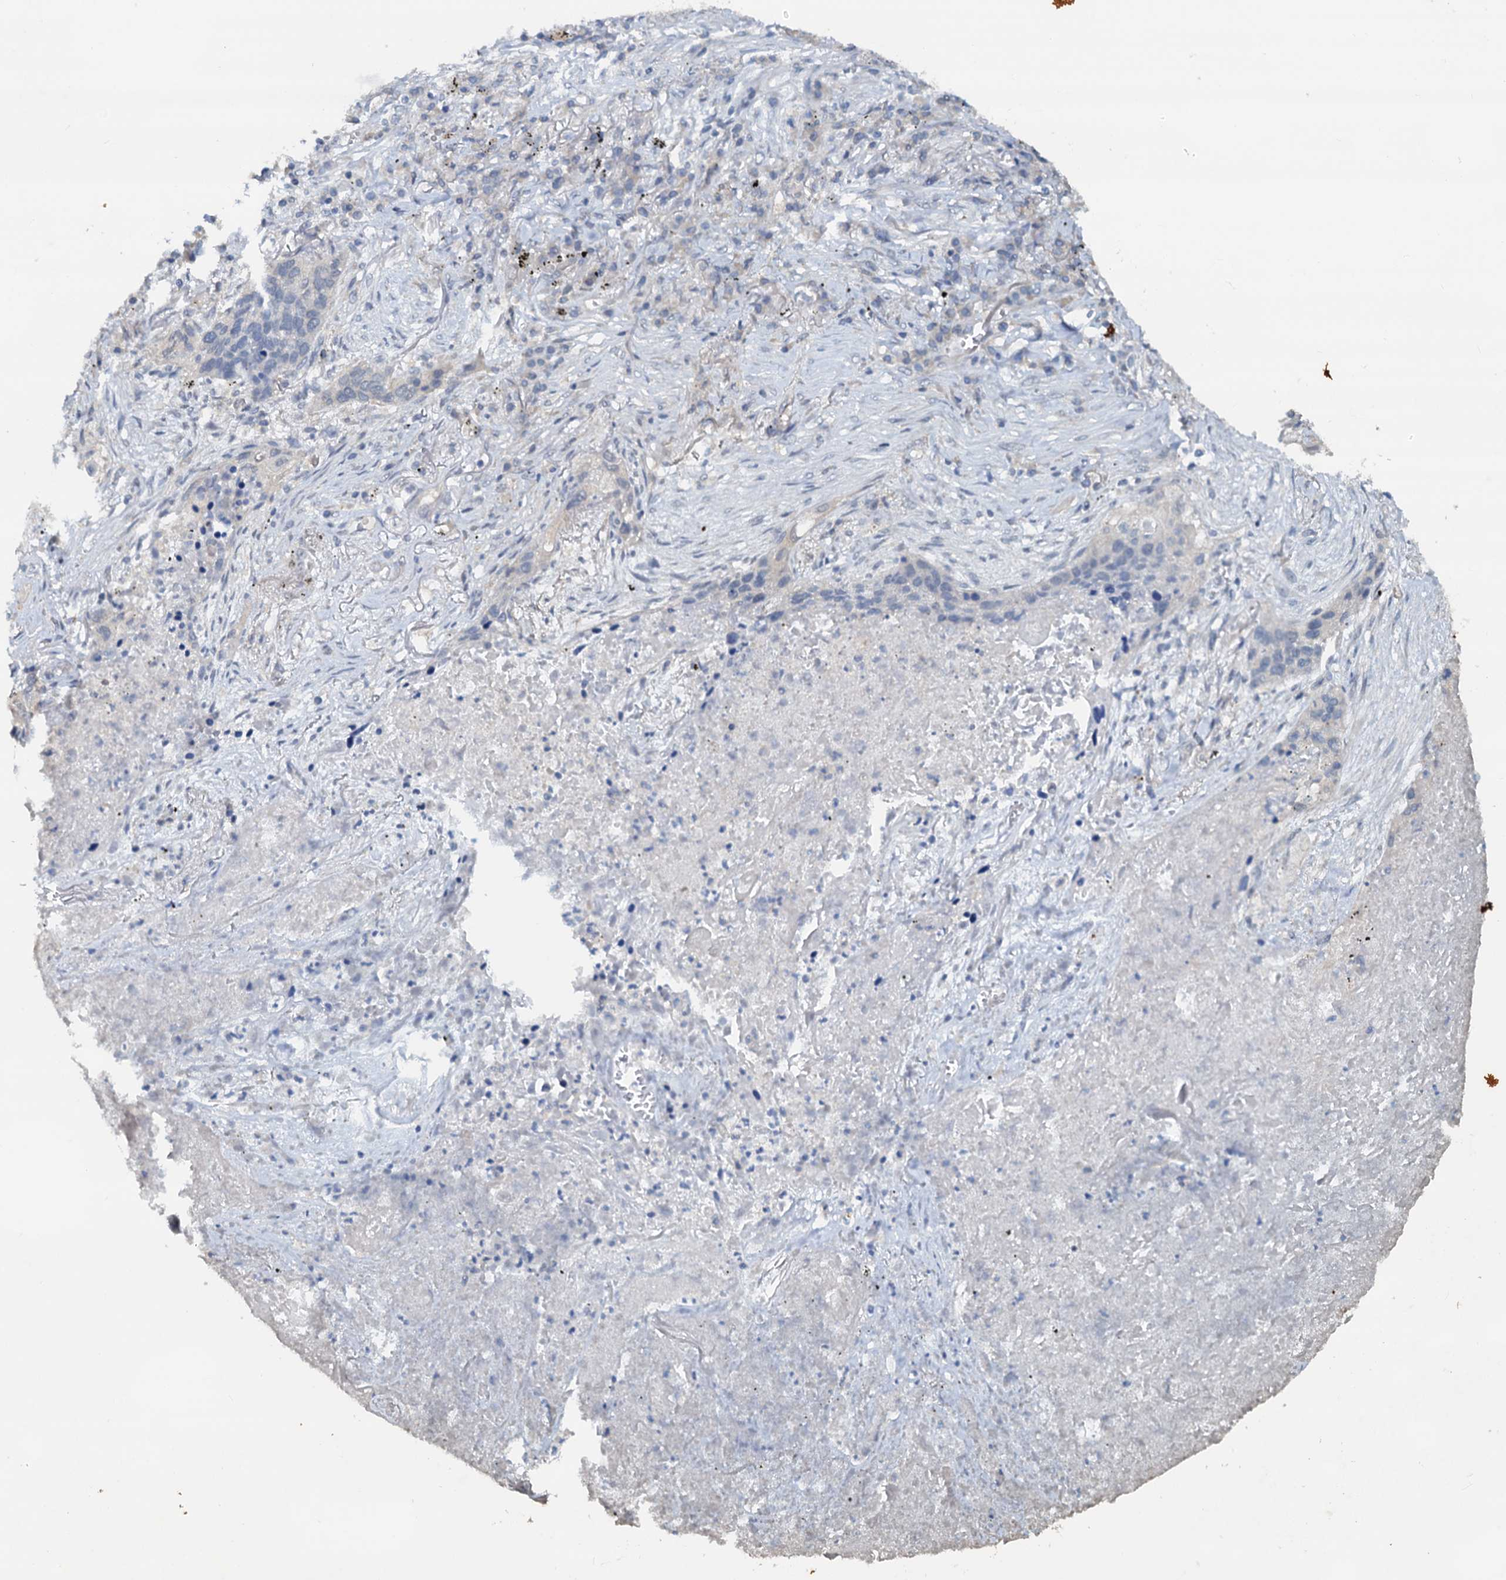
{"staining": {"intensity": "negative", "quantity": "none", "location": "none"}, "tissue": "lung cancer", "cell_type": "Tumor cells", "image_type": "cancer", "snomed": [{"axis": "morphology", "description": "Squamous cell carcinoma, NOS"}, {"axis": "topography", "description": "Lung"}], "caption": "This is a photomicrograph of immunohistochemistry (IHC) staining of squamous cell carcinoma (lung), which shows no expression in tumor cells.", "gene": "PTGES3", "patient": {"sex": "female", "age": 63}}